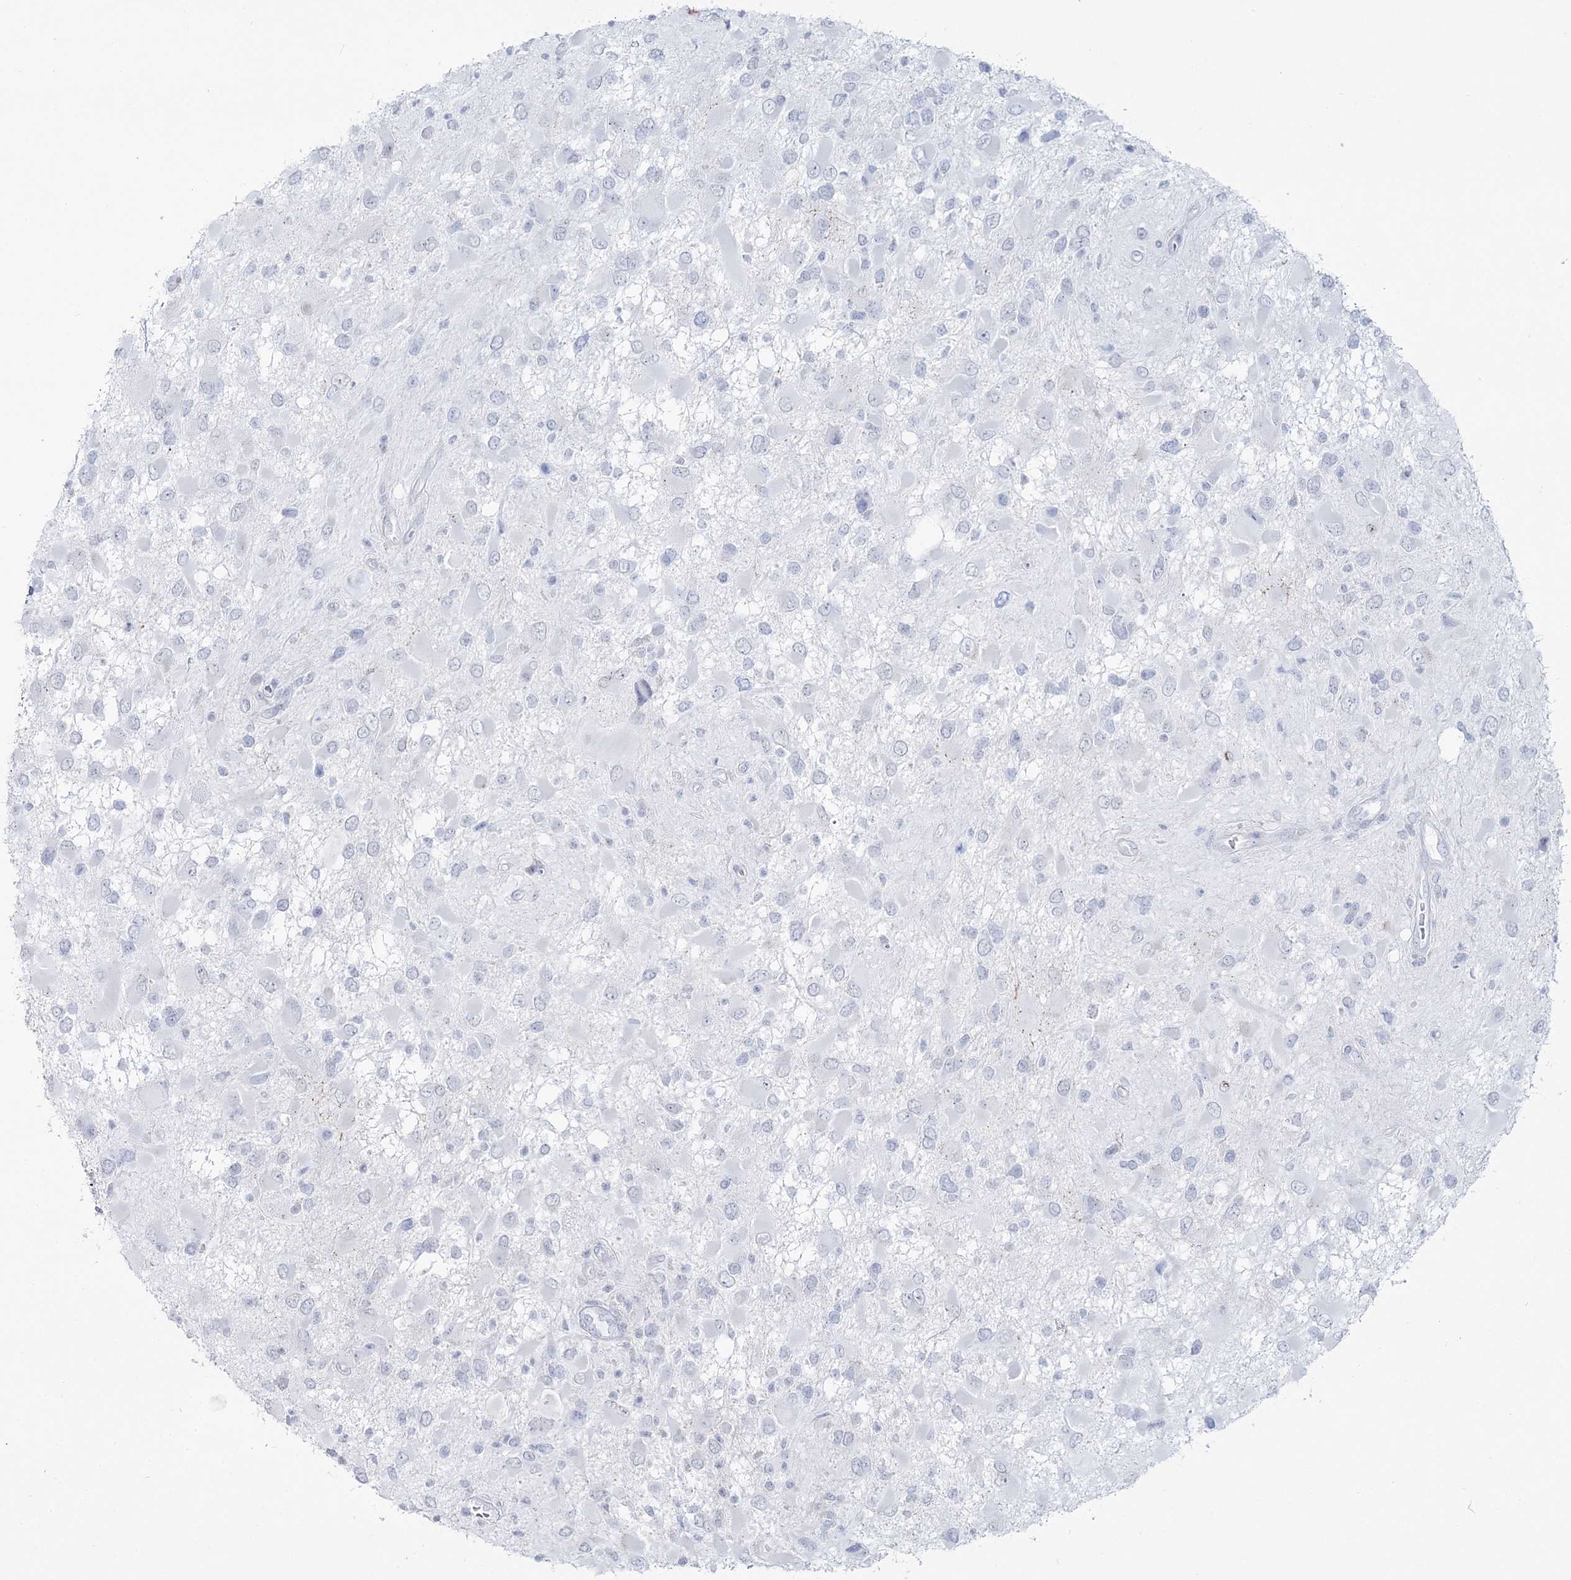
{"staining": {"intensity": "negative", "quantity": "none", "location": "none"}, "tissue": "glioma", "cell_type": "Tumor cells", "image_type": "cancer", "snomed": [{"axis": "morphology", "description": "Glioma, malignant, High grade"}, {"axis": "topography", "description": "Brain"}], "caption": "High magnification brightfield microscopy of glioma stained with DAB (brown) and counterstained with hematoxylin (blue): tumor cells show no significant positivity.", "gene": "ZNF843", "patient": {"sex": "male", "age": 53}}